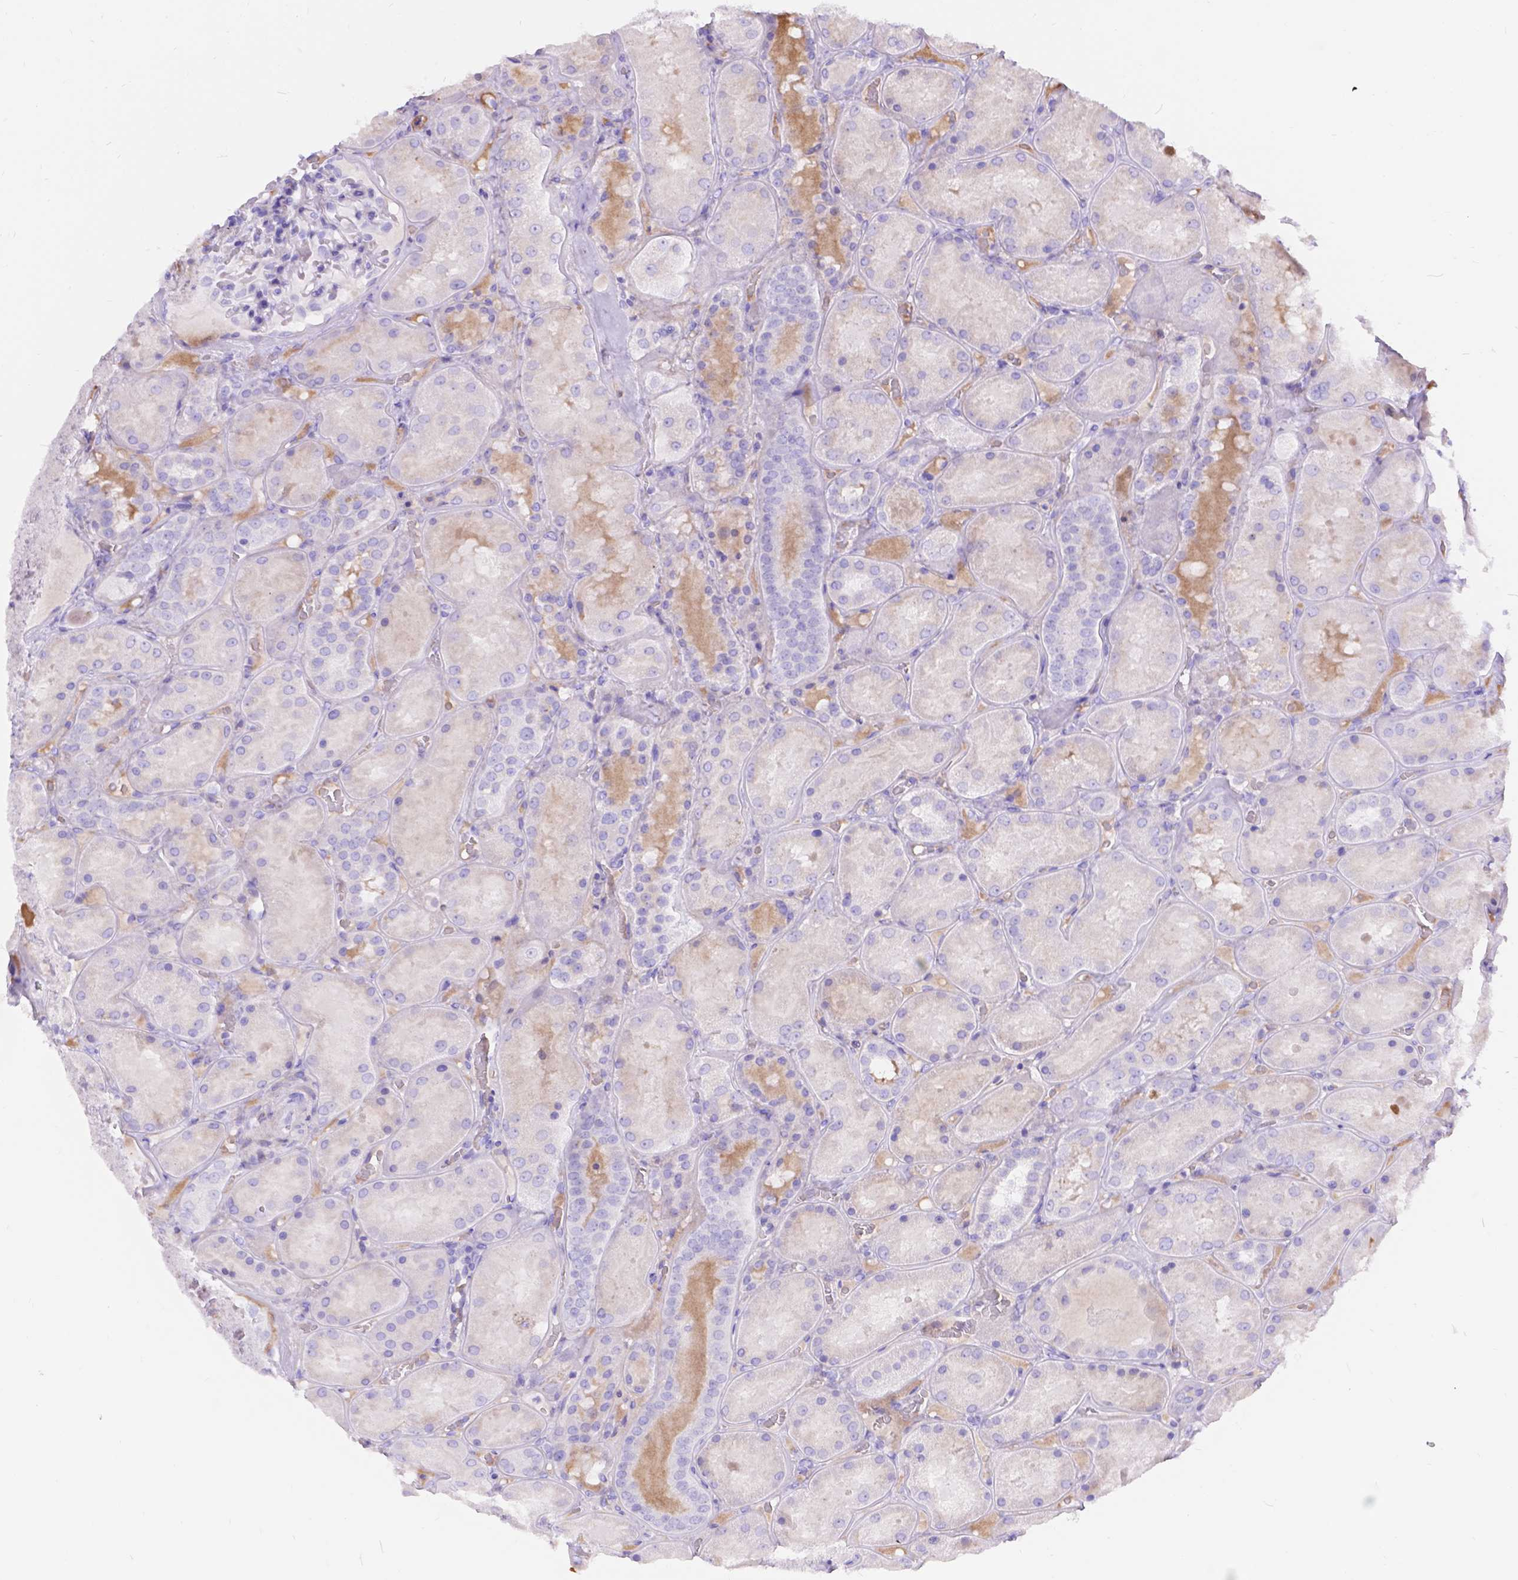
{"staining": {"intensity": "negative", "quantity": "none", "location": "none"}, "tissue": "kidney", "cell_type": "Cells in glomeruli", "image_type": "normal", "snomed": [{"axis": "morphology", "description": "Normal tissue, NOS"}, {"axis": "topography", "description": "Kidney"}], "caption": "Immunohistochemical staining of normal human kidney demonstrates no significant positivity in cells in glomeruli. (Immunohistochemistry, brightfield microscopy, high magnification).", "gene": "KLHL10", "patient": {"sex": "male", "age": 73}}